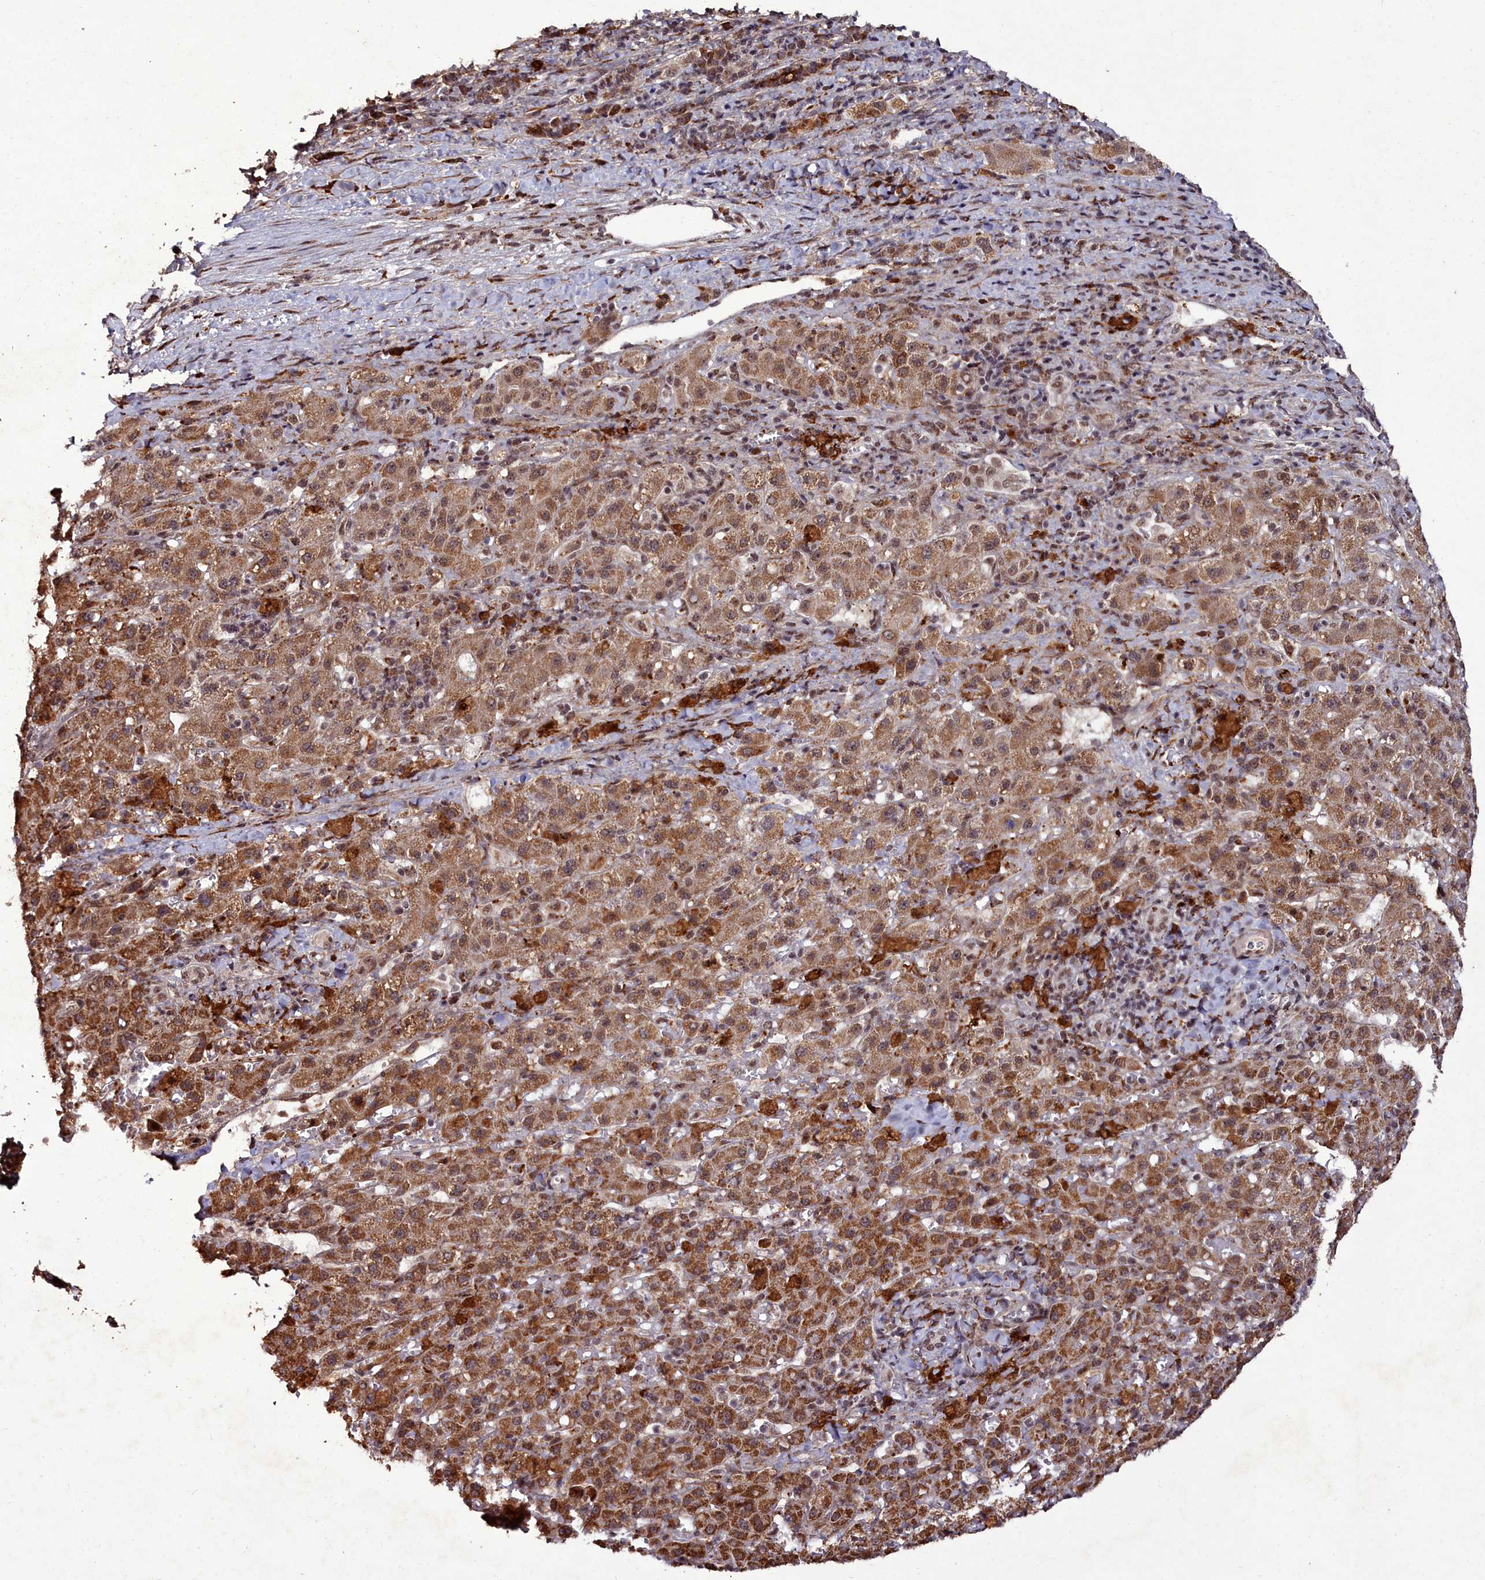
{"staining": {"intensity": "moderate", "quantity": ">75%", "location": "cytoplasmic/membranous"}, "tissue": "liver cancer", "cell_type": "Tumor cells", "image_type": "cancer", "snomed": [{"axis": "morphology", "description": "Carcinoma, Hepatocellular, NOS"}, {"axis": "topography", "description": "Liver"}], "caption": "This micrograph reveals liver hepatocellular carcinoma stained with immunohistochemistry to label a protein in brown. The cytoplasmic/membranous of tumor cells show moderate positivity for the protein. Nuclei are counter-stained blue.", "gene": "CXXC1", "patient": {"sex": "female", "age": 58}}